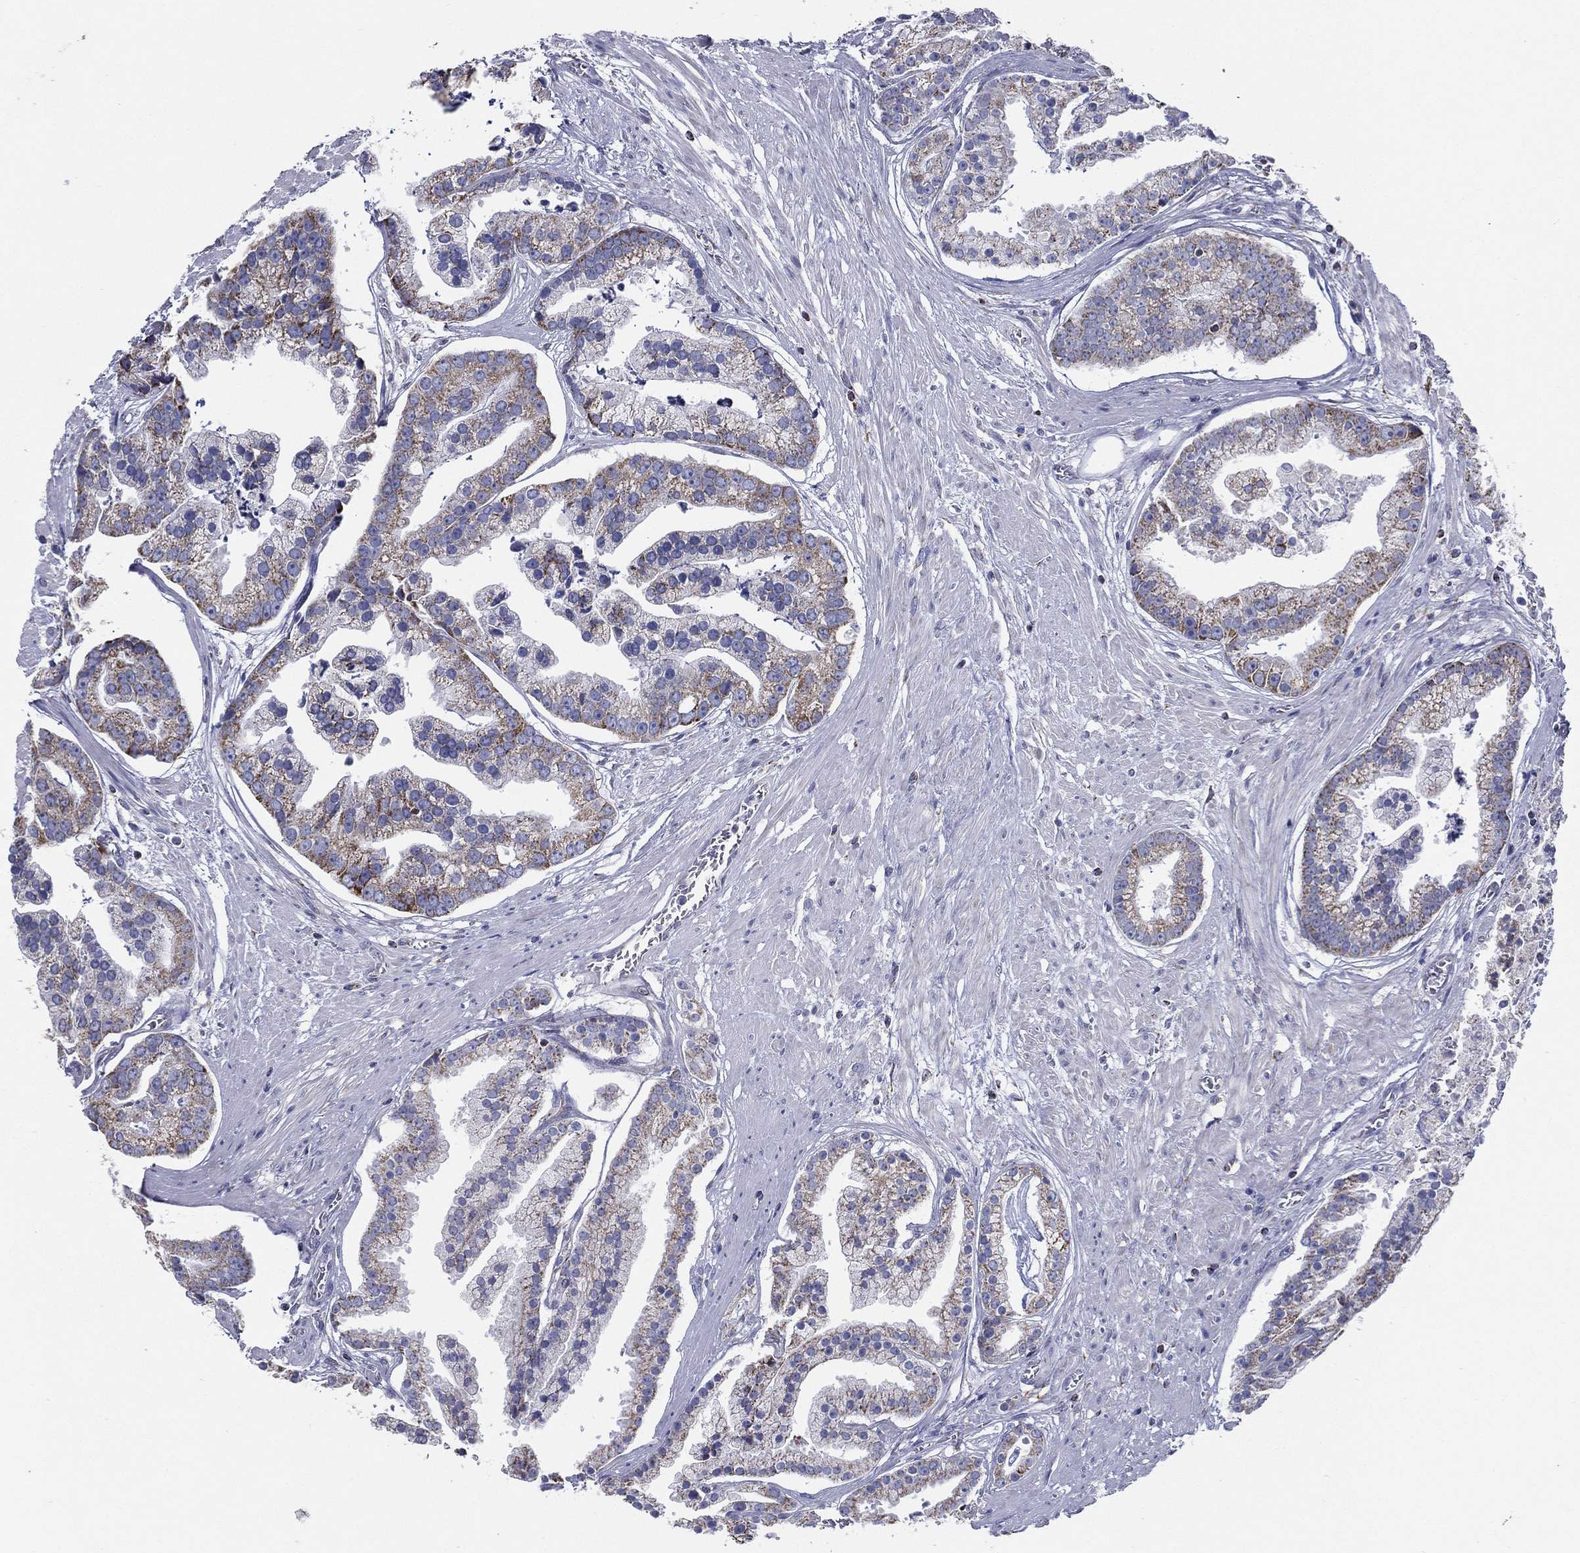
{"staining": {"intensity": "moderate", "quantity": "<25%", "location": "cytoplasmic/membranous"}, "tissue": "prostate cancer", "cell_type": "Tumor cells", "image_type": "cancer", "snomed": [{"axis": "morphology", "description": "Adenocarcinoma, NOS"}, {"axis": "topography", "description": "Prostate and seminal vesicle, NOS"}, {"axis": "topography", "description": "Prostate"}], "caption": "Prostate adenocarcinoma stained with DAB IHC shows low levels of moderate cytoplasmic/membranous staining in about <25% of tumor cells.", "gene": "SFXN1", "patient": {"sex": "male", "age": 44}}